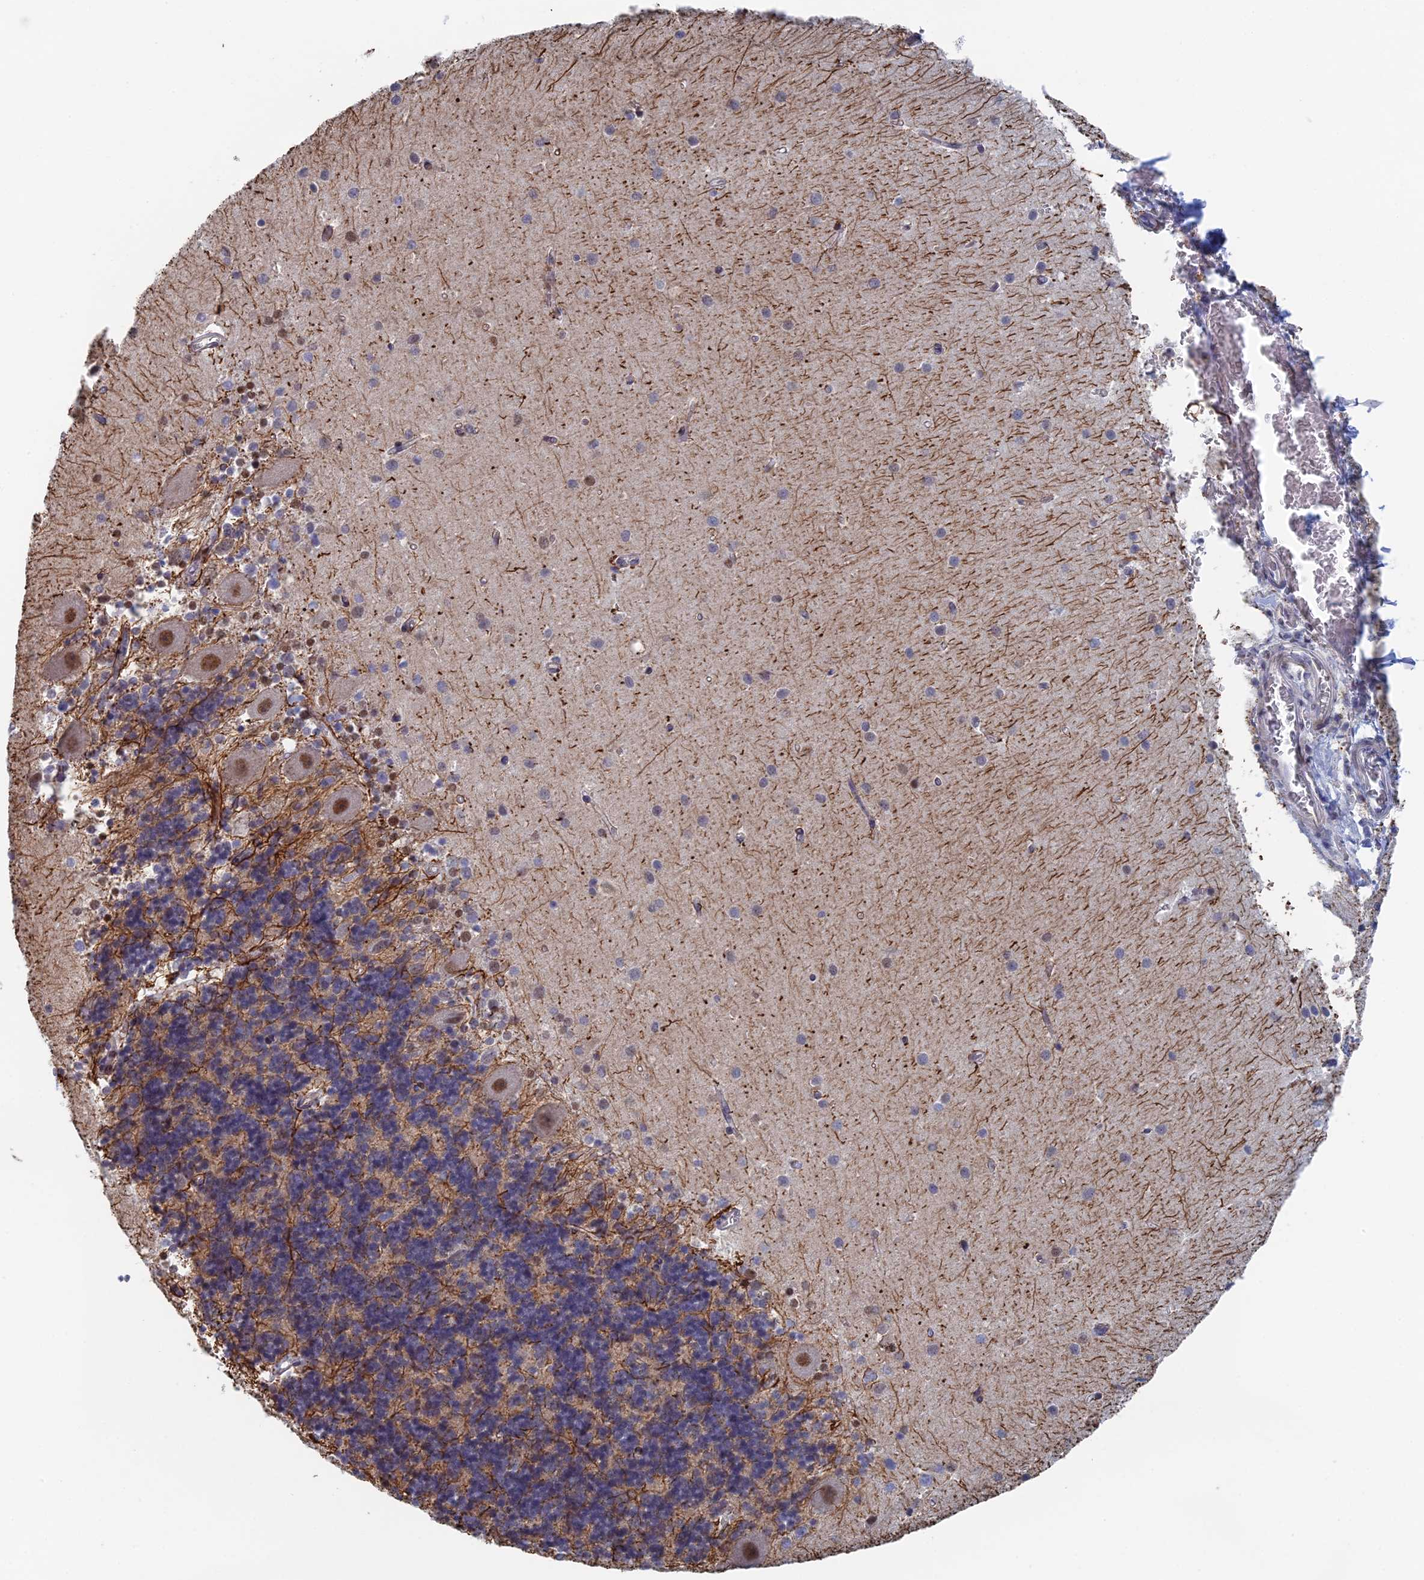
{"staining": {"intensity": "weak", "quantity": "25%-75%", "location": "cytoplasmic/membranous"}, "tissue": "cerebellum", "cell_type": "Cells in granular layer", "image_type": "normal", "snomed": [{"axis": "morphology", "description": "Normal tissue, NOS"}, {"axis": "topography", "description": "Cerebellum"}], "caption": "Protein staining of normal cerebellum demonstrates weak cytoplasmic/membranous staining in about 25%-75% of cells in granular layer. The staining was performed using DAB to visualize the protein expression in brown, while the nuclei were stained in blue with hematoxylin (Magnification: 20x).", "gene": "GMNC", "patient": {"sex": "male", "age": 54}}